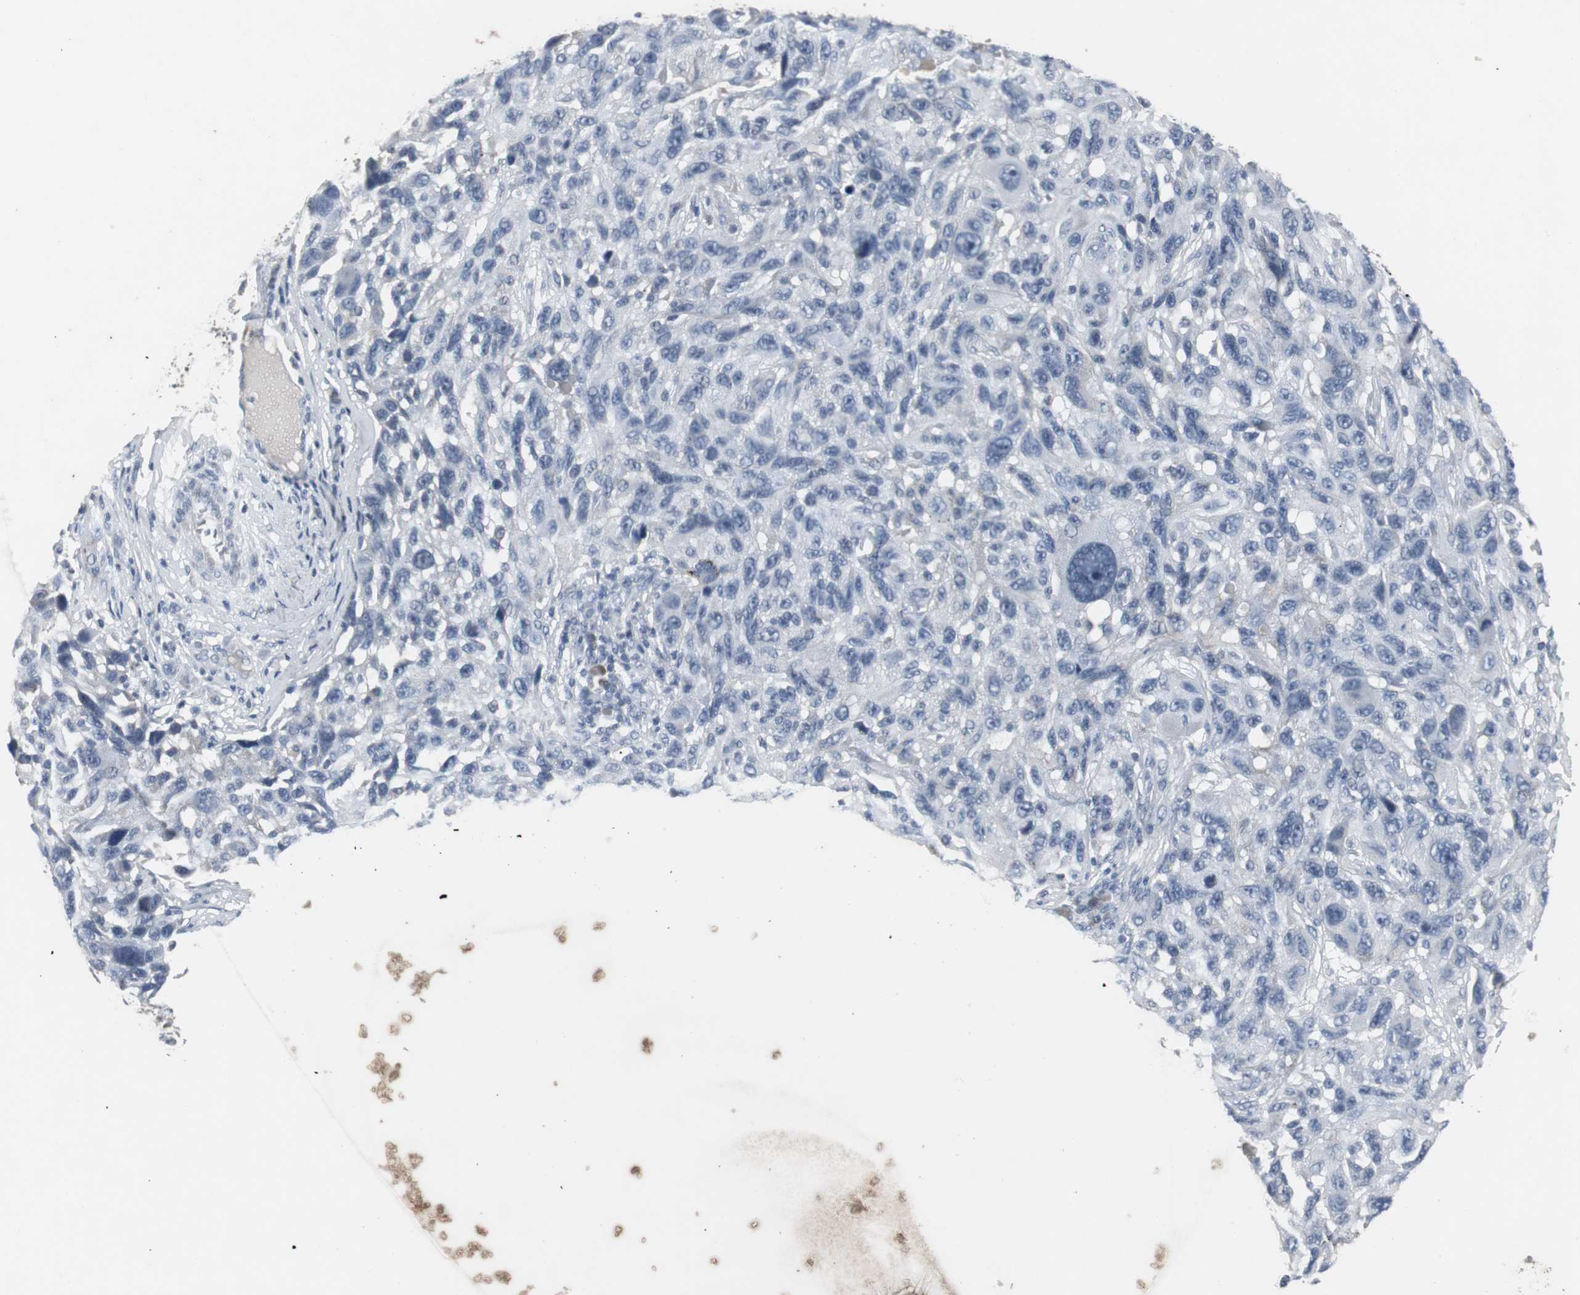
{"staining": {"intensity": "weak", "quantity": "25%-75%", "location": "cytoplasmic/membranous"}, "tissue": "melanoma", "cell_type": "Tumor cells", "image_type": "cancer", "snomed": [{"axis": "morphology", "description": "Malignant melanoma, NOS"}, {"axis": "topography", "description": "Skin"}], "caption": "Protein expression analysis of melanoma exhibits weak cytoplasmic/membranous expression in approximately 25%-75% of tumor cells.", "gene": "ACAA1", "patient": {"sex": "male", "age": 53}}